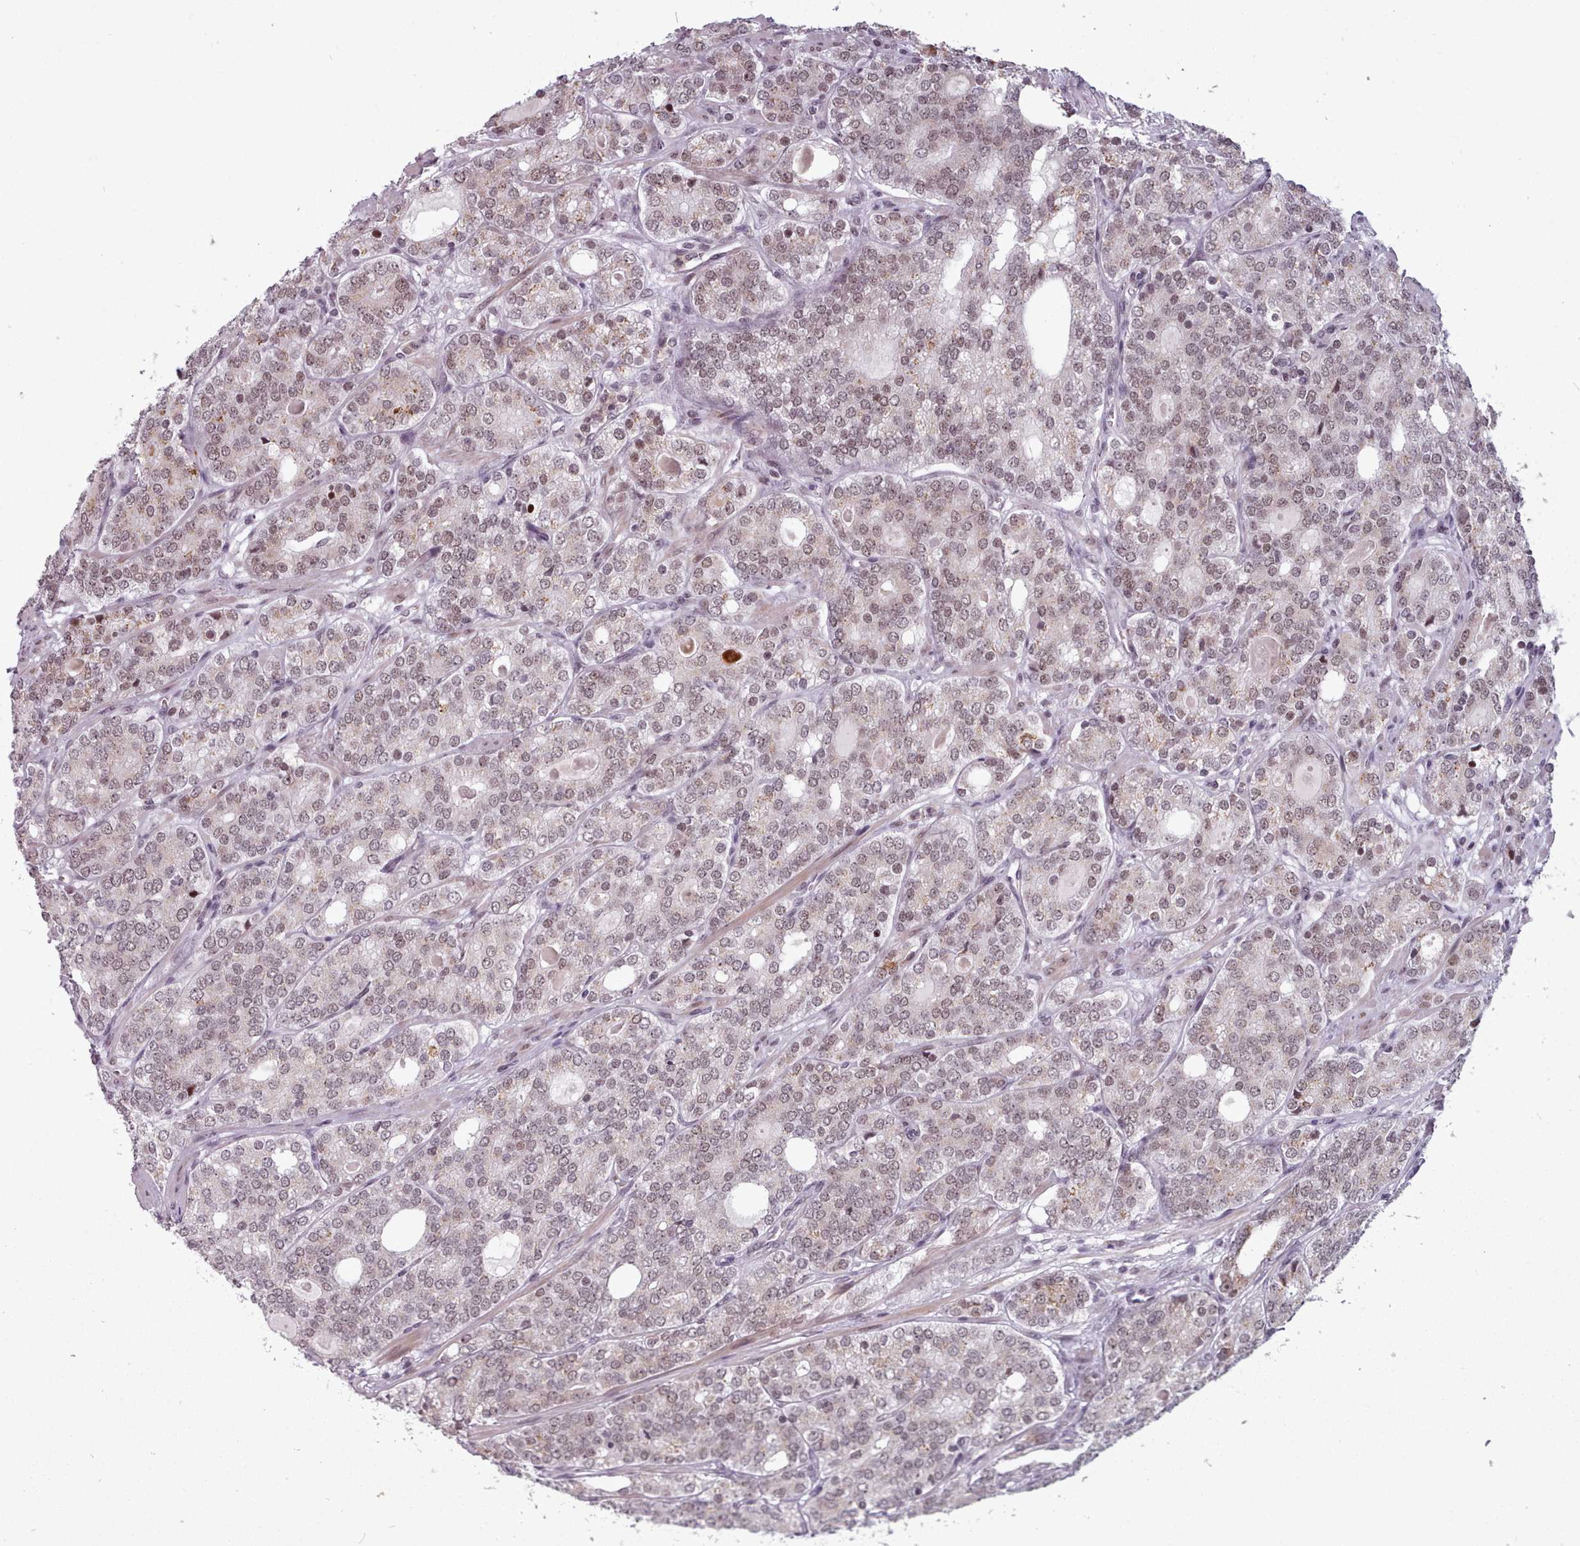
{"staining": {"intensity": "weak", "quantity": ">75%", "location": "cytoplasmic/membranous,nuclear"}, "tissue": "prostate cancer", "cell_type": "Tumor cells", "image_type": "cancer", "snomed": [{"axis": "morphology", "description": "Adenocarcinoma, High grade"}, {"axis": "topography", "description": "Prostate"}], "caption": "Immunohistochemical staining of prostate adenocarcinoma (high-grade) reveals weak cytoplasmic/membranous and nuclear protein staining in approximately >75% of tumor cells.", "gene": "SRSF9", "patient": {"sex": "male", "age": 64}}